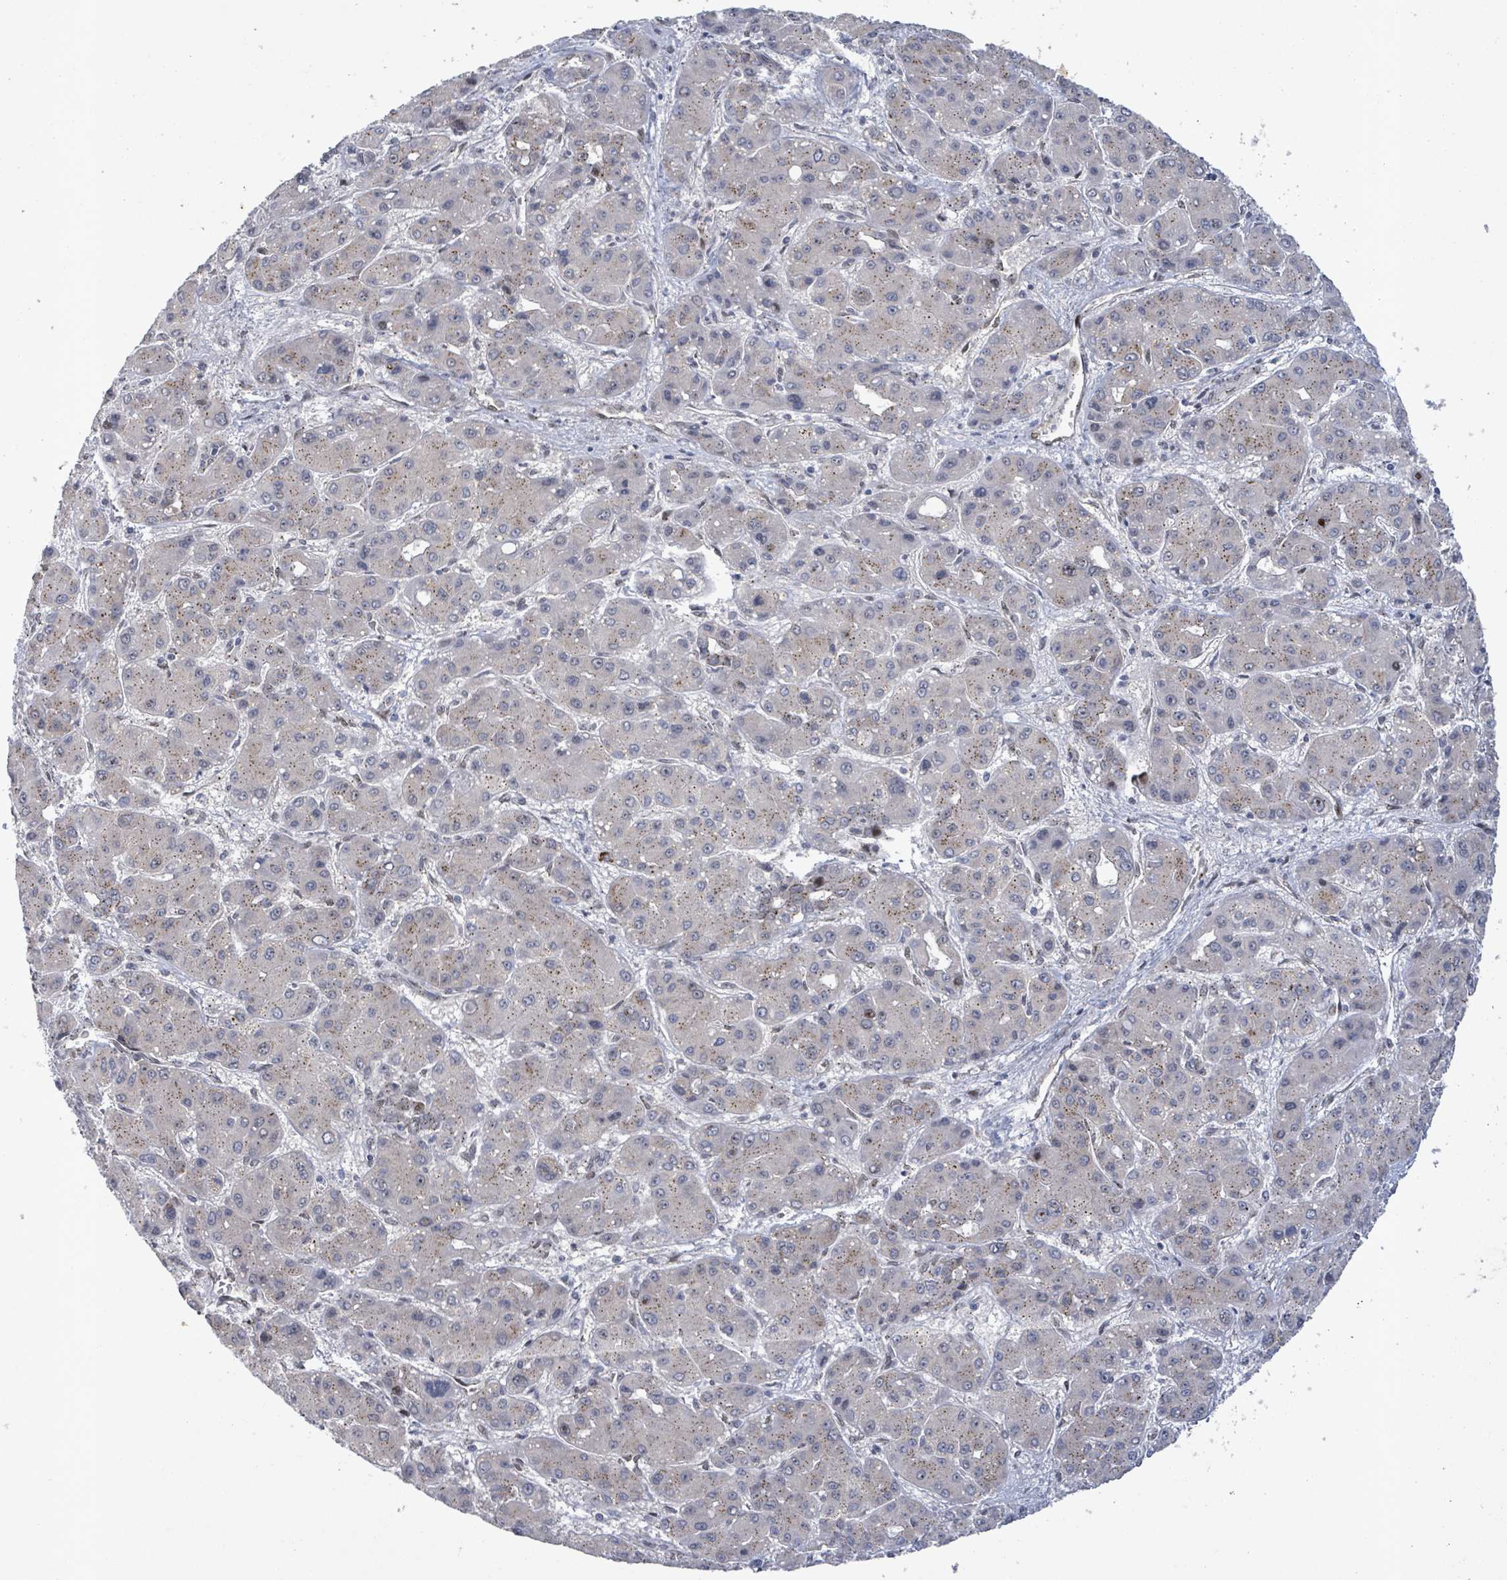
{"staining": {"intensity": "weak", "quantity": "25%-75%", "location": "cytoplasmic/membranous"}, "tissue": "liver cancer", "cell_type": "Tumor cells", "image_type": "cancer", "snomed": [{"axis": "morphology", "description": "Carcinoma, Hepatocellular, NOS"}, {"axis": "topography", "description": "Liver"}], "caption": "This image reveals immunohistochemistry (IHC) staining of liver cancer (hepatocellular carcinoma), with low weak cytoplasmic/membranous staining in about 25%-75% of tumor cells.", "gene": "TUSC1", "patient": {"sex": "male", "age": 55}}